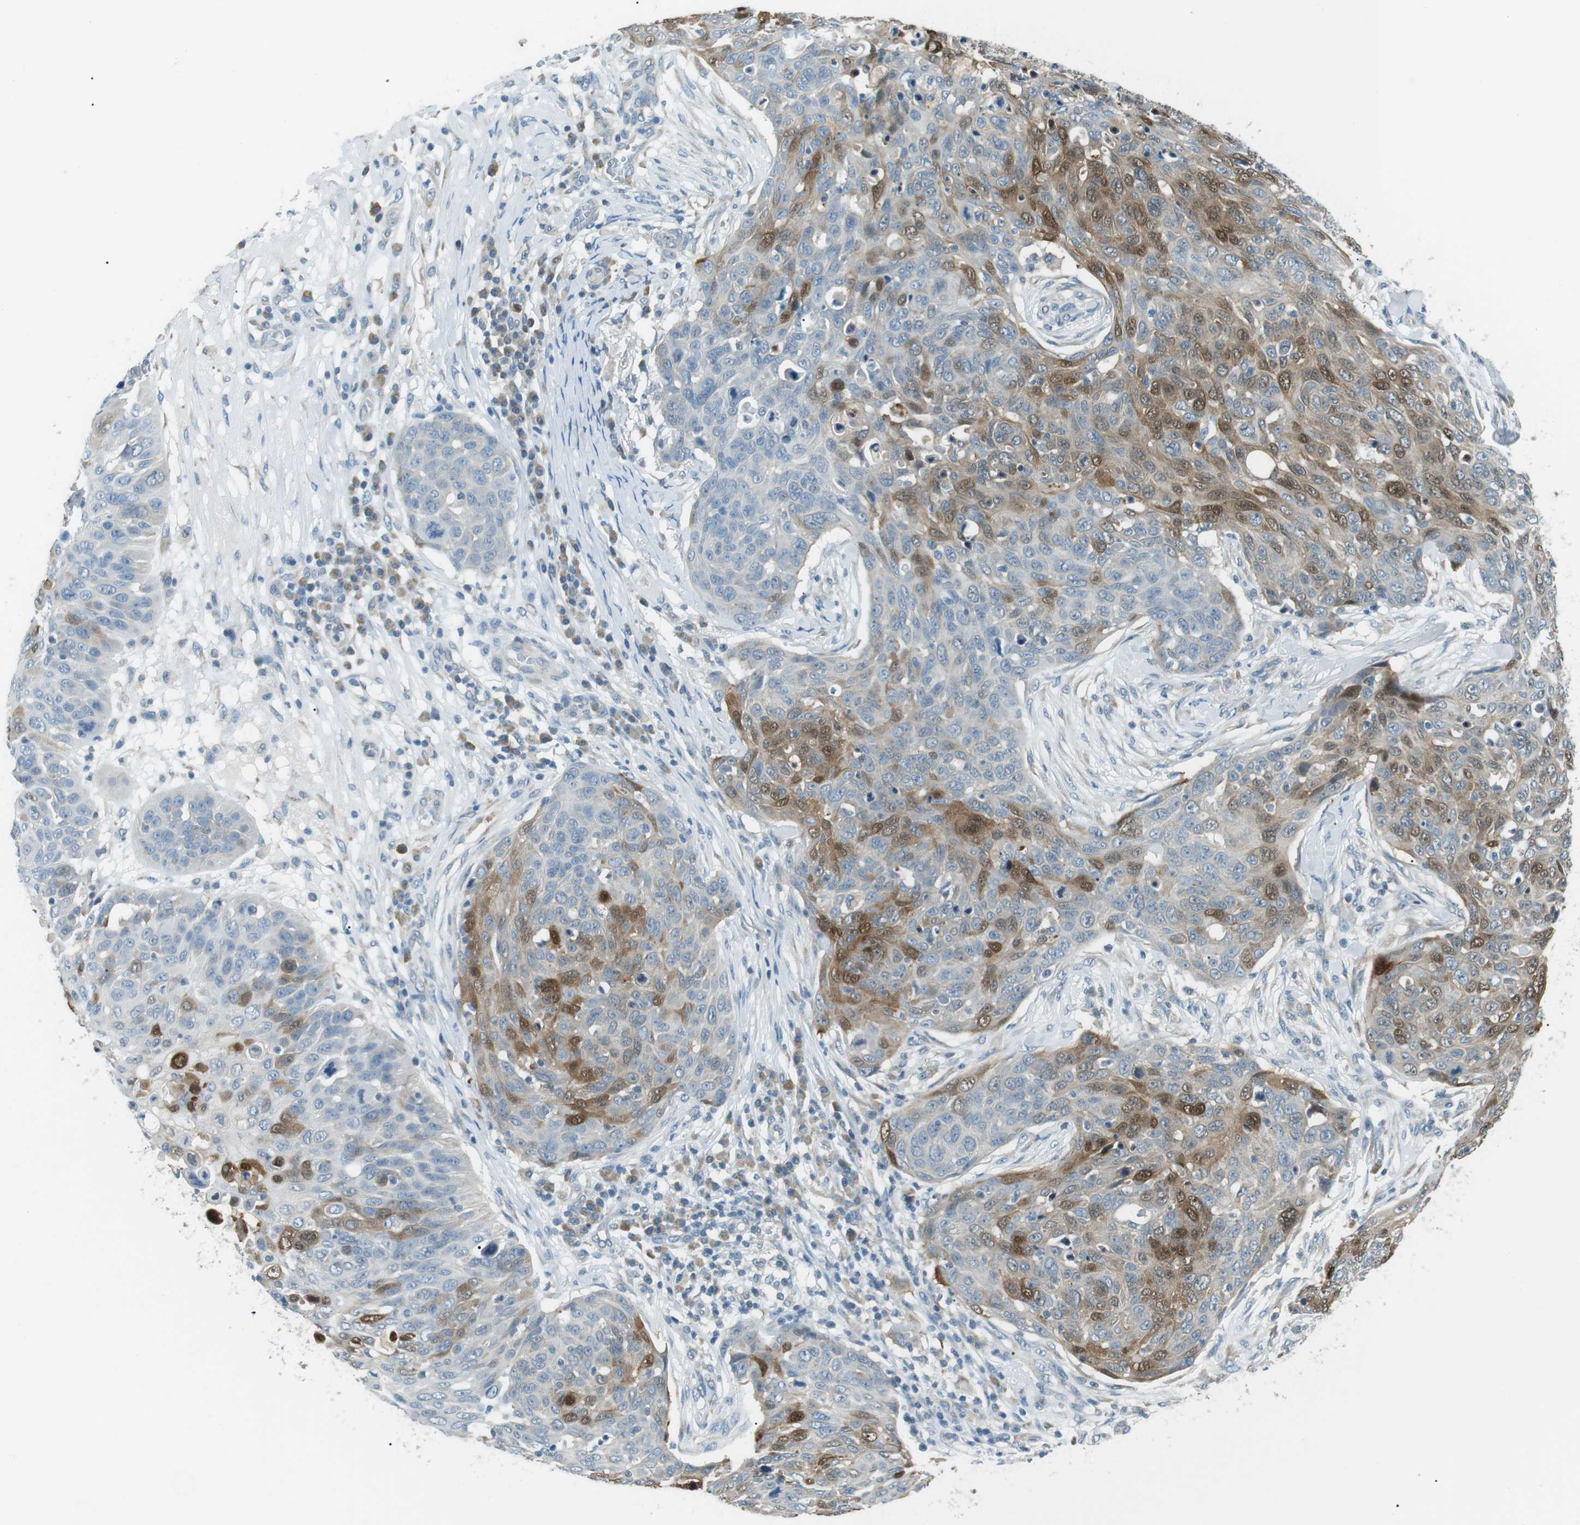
{"staining": {"intensity": "moderate", "quantity": "25%-75%", "location": "cytoplasmic/membranous,nuclear"}, "tissue": "skin cancer", "cell_type": "Tumor cells", "image_type": "cancer", "snomed": [{"axis": "morphology", "description": "Squamous cell carcinoma in situ, NOS"}, {"axis": "morphology", "description": "Squamous cell carcinoma, NOS"}, {"axis": "topography", "description": "Skin"}], "caption": "IHC staining of skin cancer (squamous cell carcinoma in situ), which exhibits medium levels of moderate cytoplasmic/membranous and nuclear positivity in about 25%-75% of tumor cells indicating moderate cytoplasmic/membranous and nuclear protein staining. The staining was performed using DAB (brown) for protein detection and nuclei were counterstained in hematoxylin (blue).", "gene": "SERPINB2", "patient": {"sex": "male", "age": 93}}